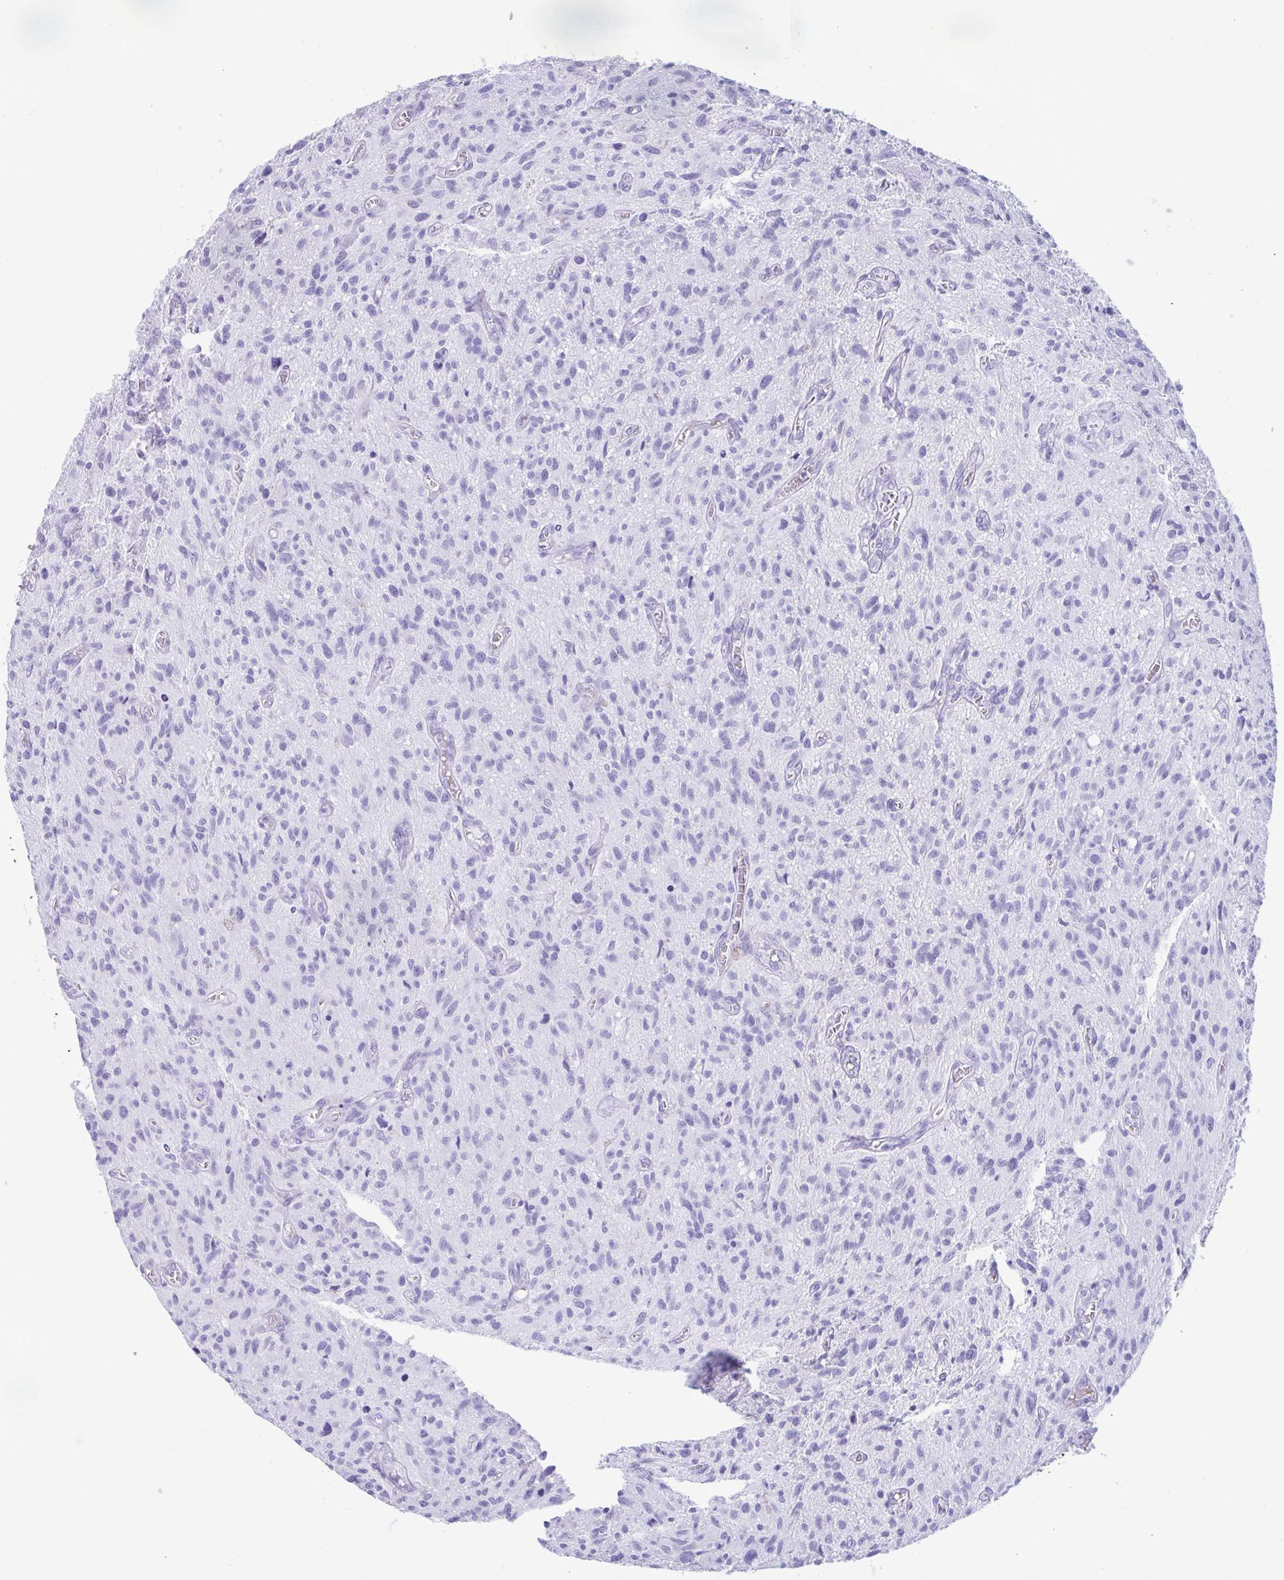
{"staining": {"intensity": "negative", "quantity": "none", "location": "none"}, "tissue": "glioma", "cell_type": "Tumor cells", "image_type": "cancer", "snomed": [{"axis": "morphology", "description": "Glioma, malignant, High grade"}, {"axis": "topography", "description": "Brain"}], "caption": "Tumor cells are negative for protein expression in human glioma.", "gene": "SMIM9", "patient": {"sex": "male", "age": 75}}